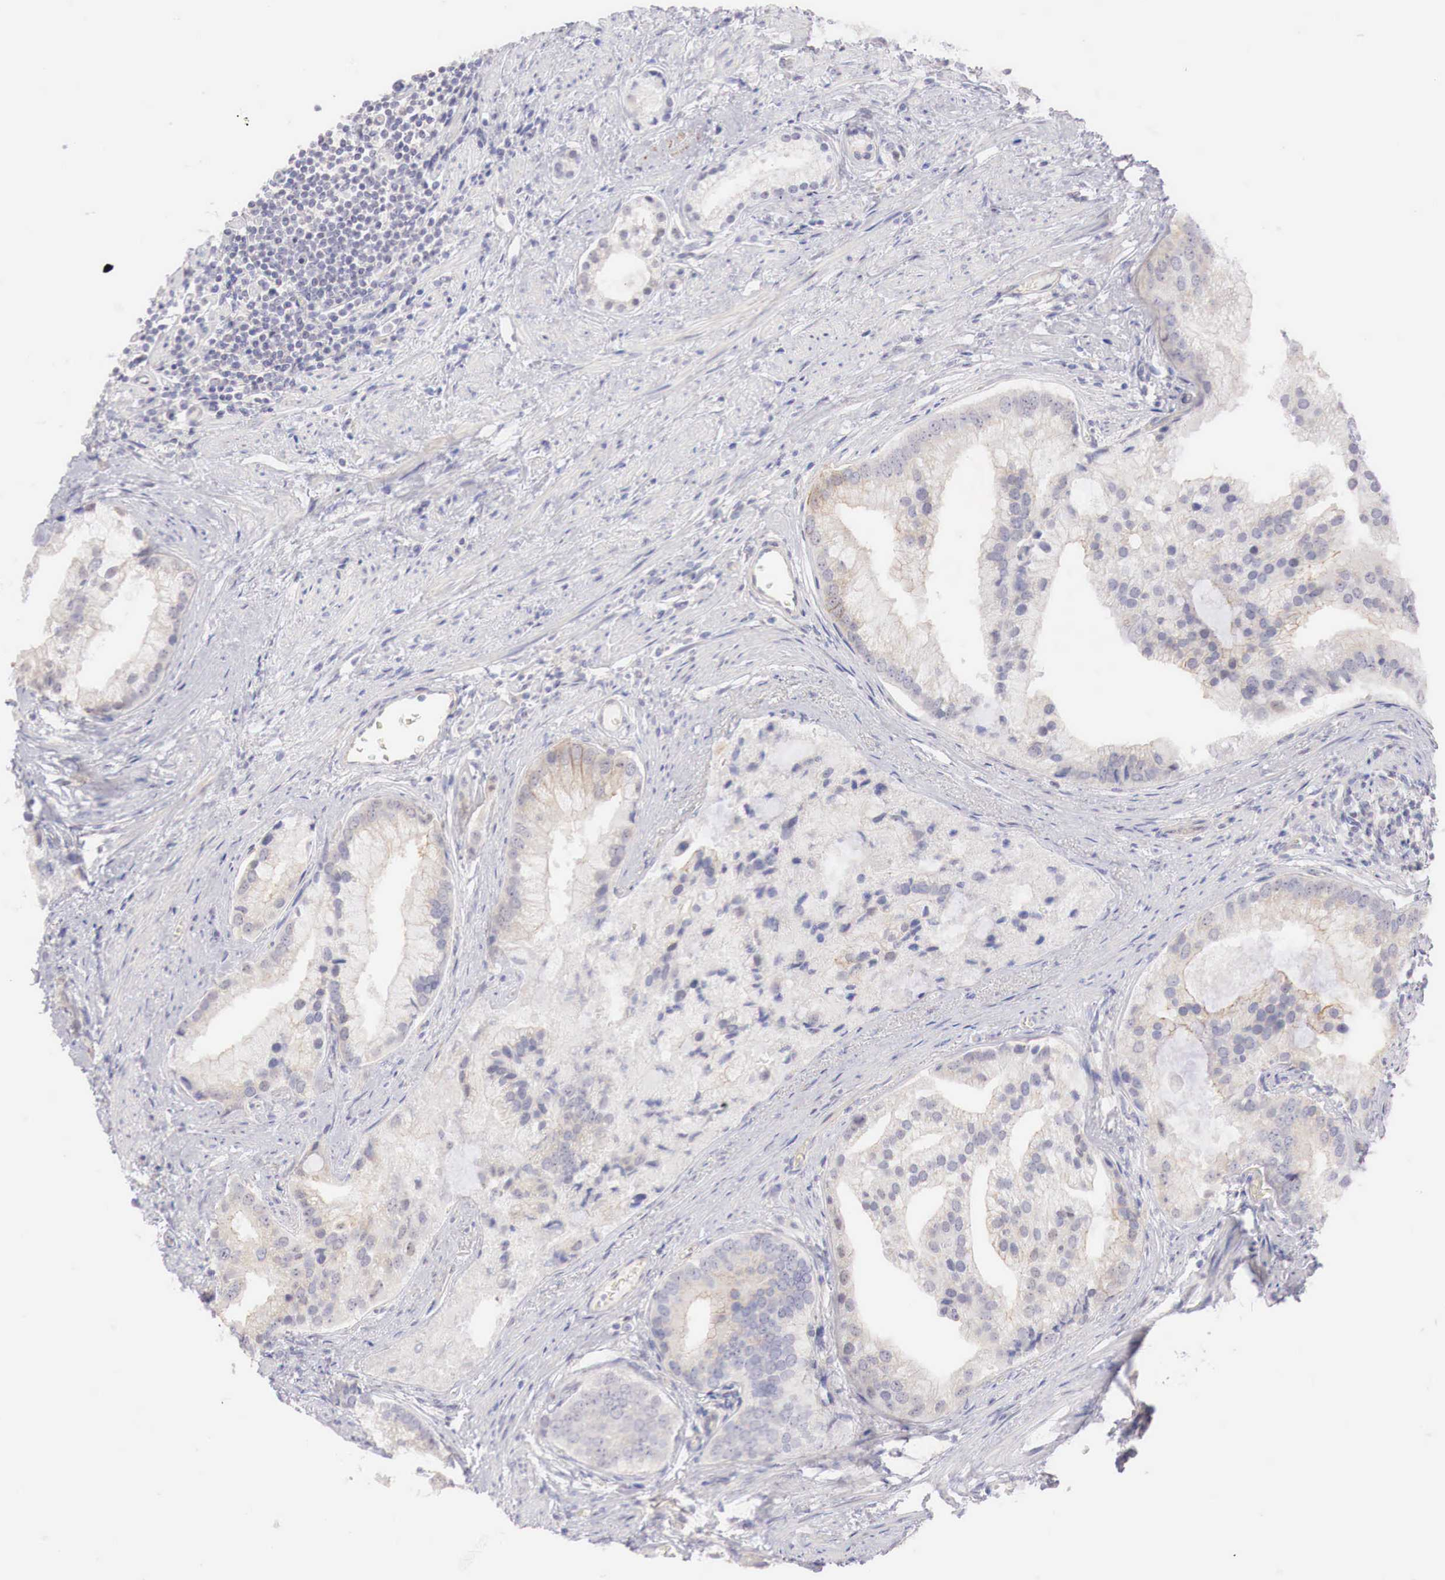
{"staining": {"intensity": "negative", "quantity": "none", "location": "none"}, "tissue": "prostate cancer", "cell_type": "Tumor cells", "image_type": "cancer", "snomed": [{"axis": "morphology", "description": "Adenocarcinoma, Low grade"}, {"axis": "topography", "description": "Prostate"}], "caption": "A micrograph of prostate low-grade adenocarcinoma stained for a protein reveals no brown staining in tumor cells. (DAB (3,3'-diaminobenzidine) IHC with hematoxylin counter stain).", "gene": "TRIM13", "patient": {"sex": "male", "age": 71}}